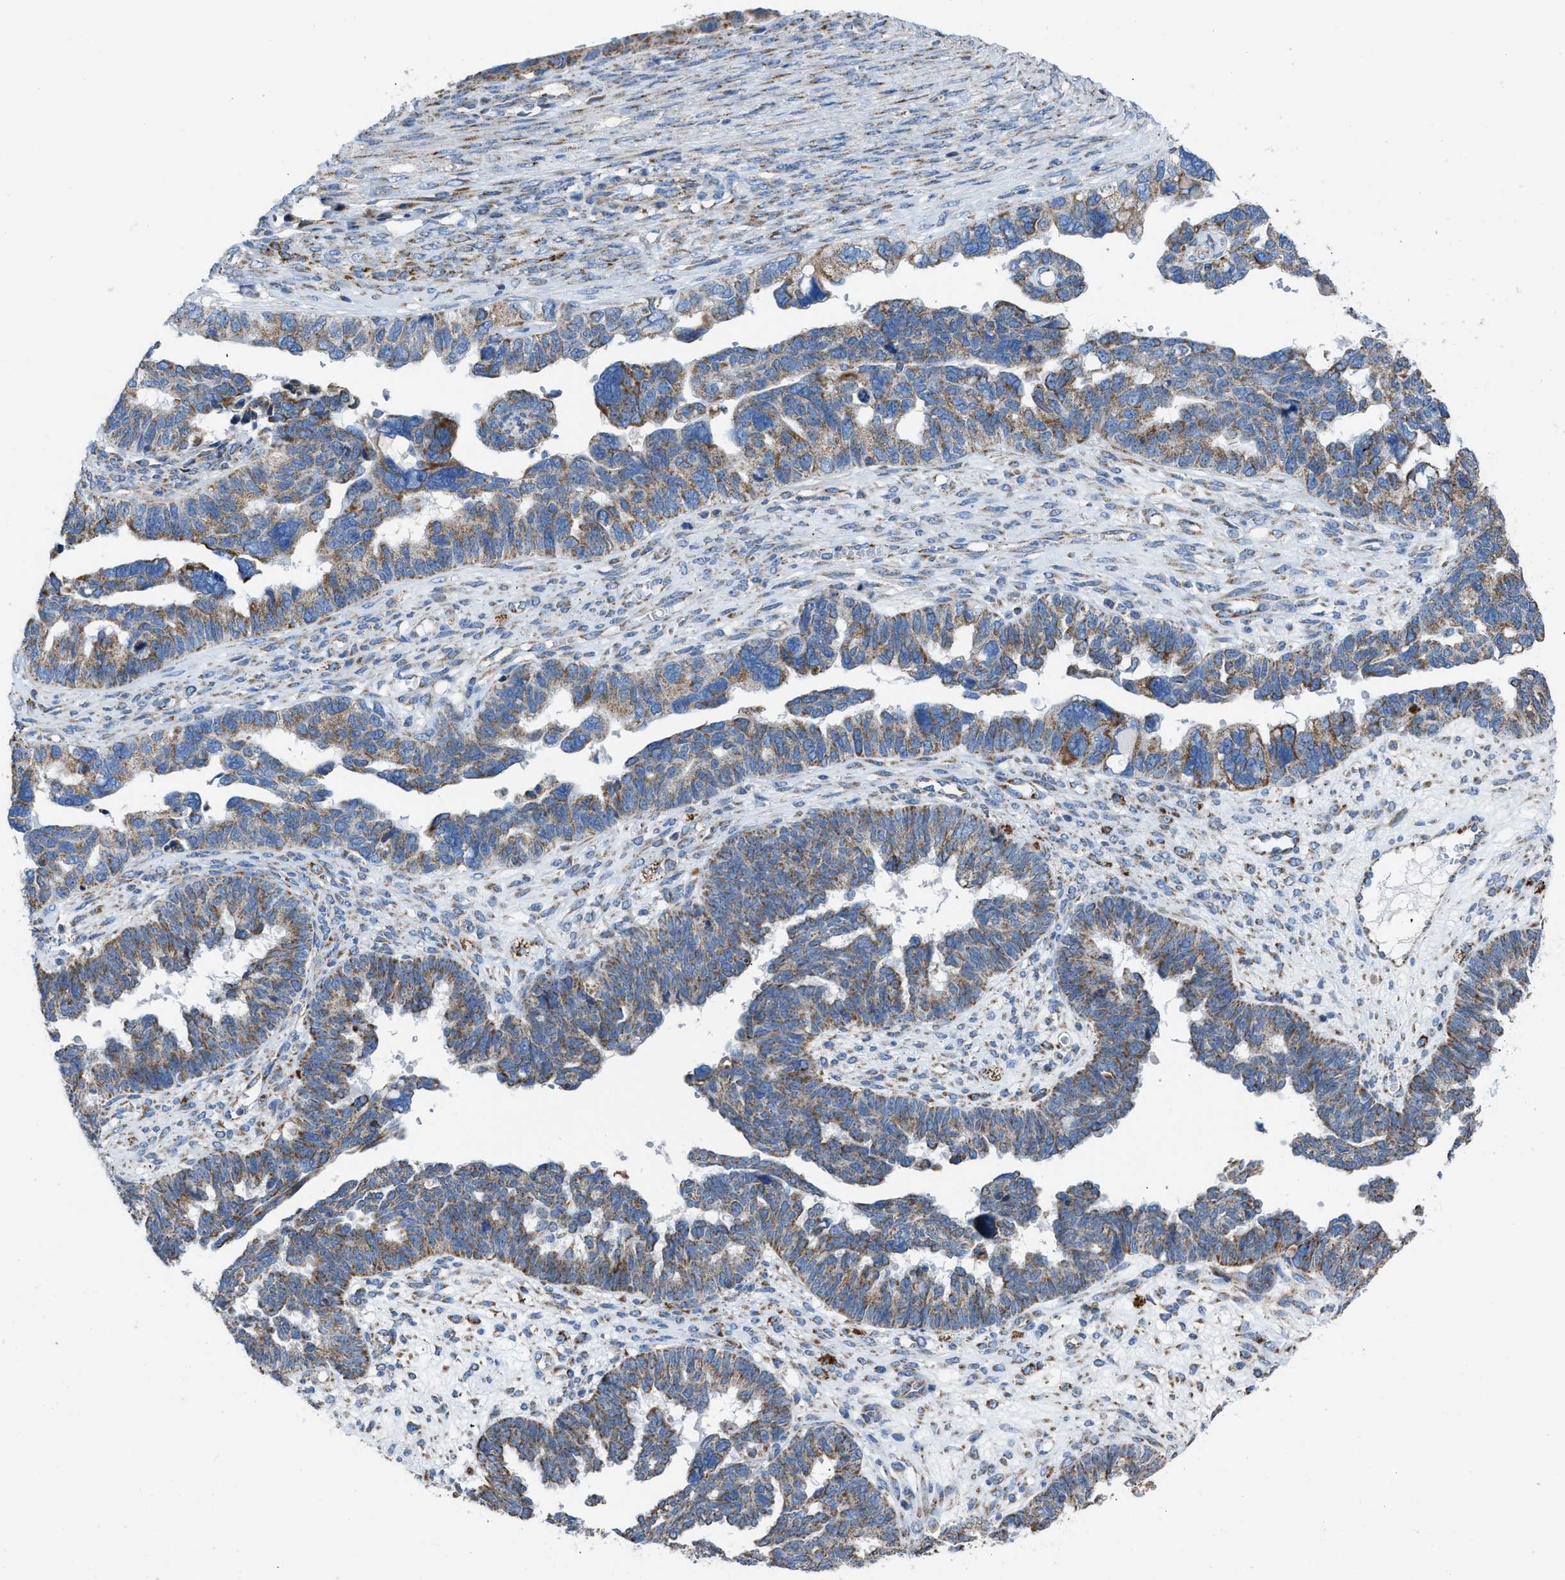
{"staining": {"intensity": "moderate", "quantity": ">75%", "location": "cytoplasmic/membranous"}, "tissue": "ovarian cancer", "cell_type": "Tumor cells", "image_type": "cancer", "snomed": [{"axis": "morphology", "description": "Cystadenocarcinoma, serous, NOS"}, {"axis": "topography", "description": "Ovary"}], "caption": "IHC of ovarian serous cystadenocarcinoma shows medium levels of moderate cytoplasmic/membranous expression in approximately >75% of tumor cells.", "gene": "ETFB", "patient": {"sex": "female", "age": 79}}